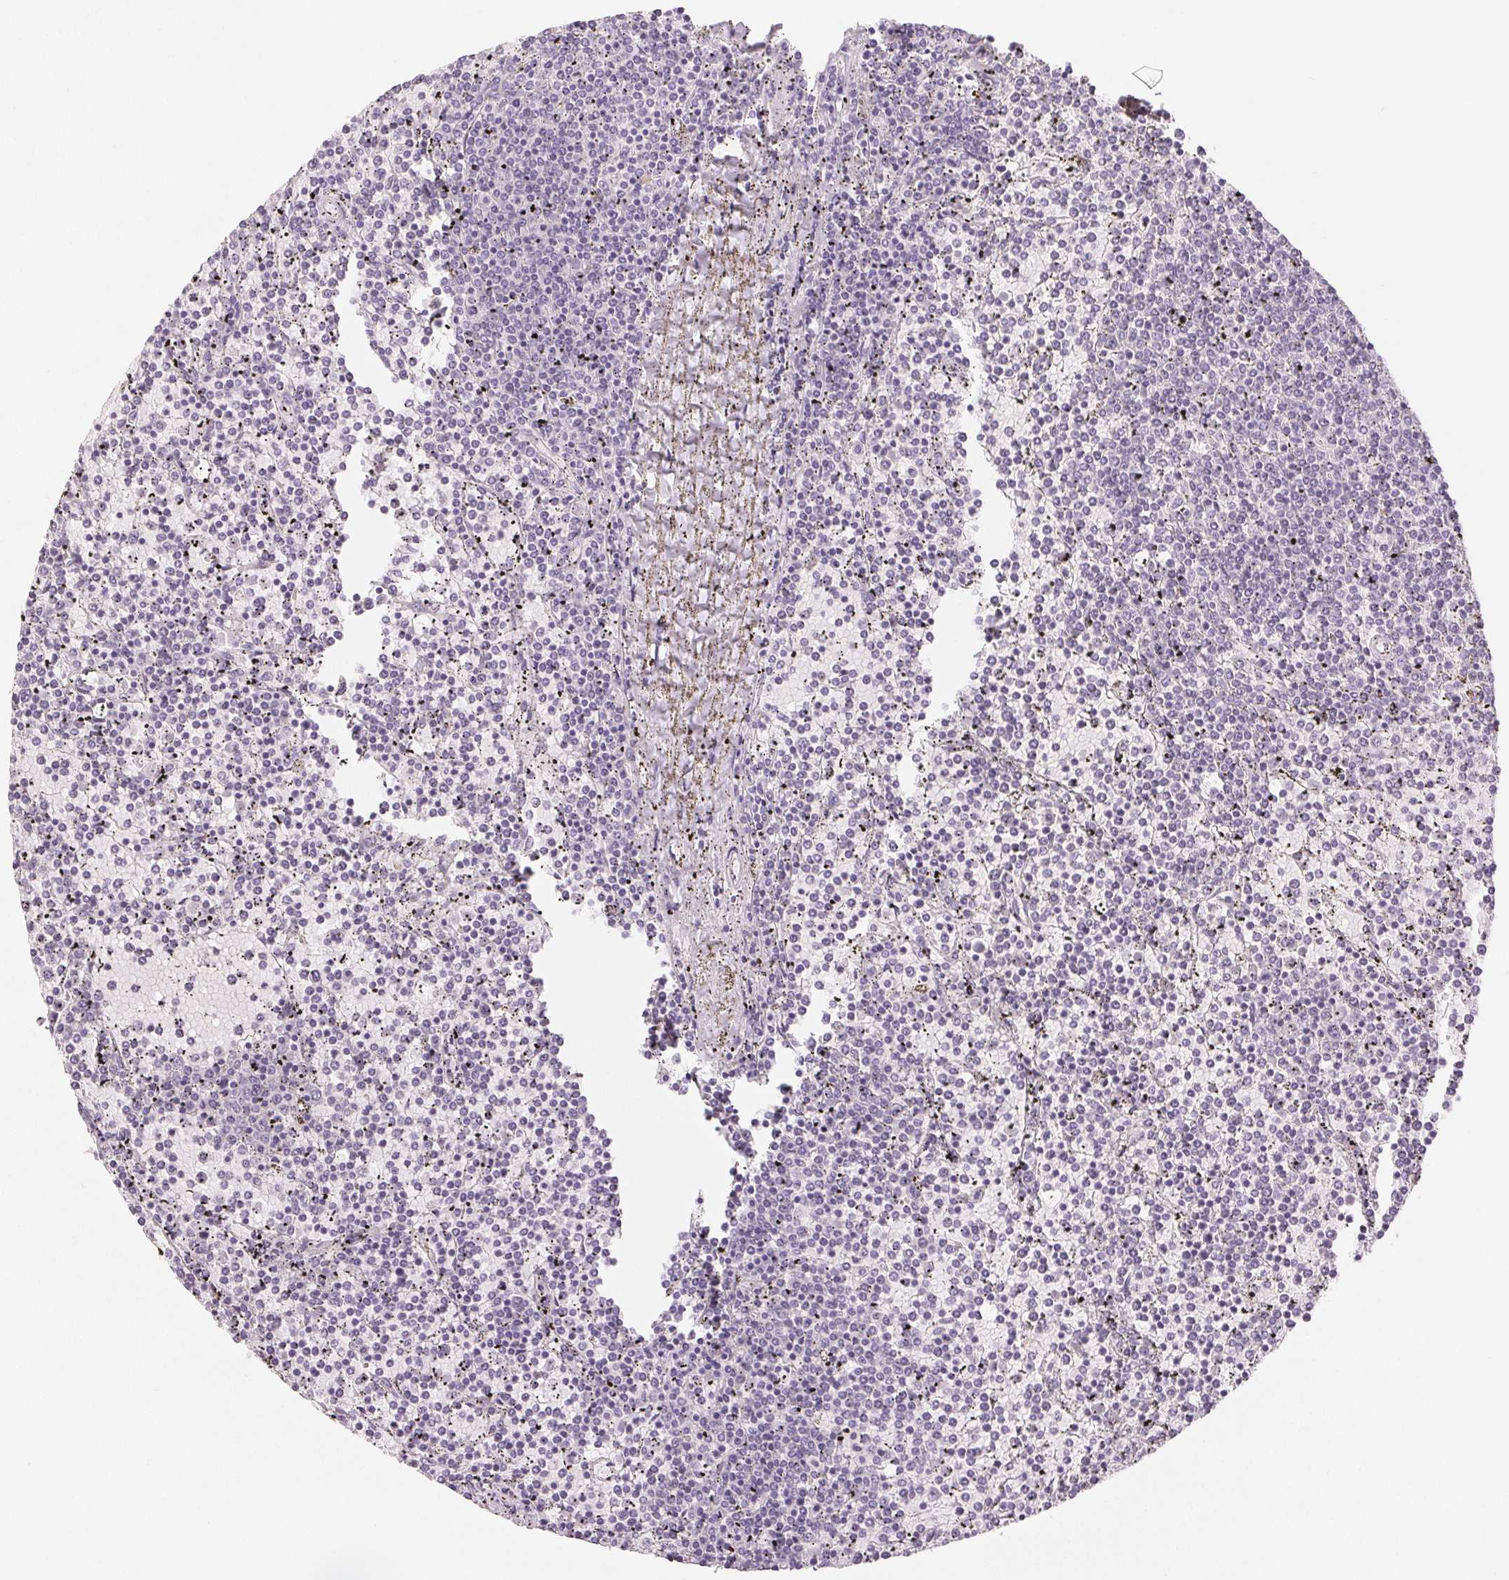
{"staining": {"intensity": "negative", "quantity": "none", "location": "none"}, "tissue": "lymphoma", "cell_type": "Tumor cells", "image_type": "cancer", "snomed": [{"axis": "morphology", "description": "Malignant lymphoma, non-Hodgkin's type, Low grade"}, {"axis": "topography", "description": "Spleen"}], "caption": "A photomicrograph of low-grade malignant lymphoma, non-Hodgkin's type stained for a protein reveals no brown staining in tumor cells. The staining was performed using DAB (3,3'-diaminobenzidine) to visualize the protein expression in brown, while the nuclei were stained in blue with hematoxylin (Magnification: 20x).", "gene": "MAP1LC3A", "patient": {"sex": "female", "age": 77}}